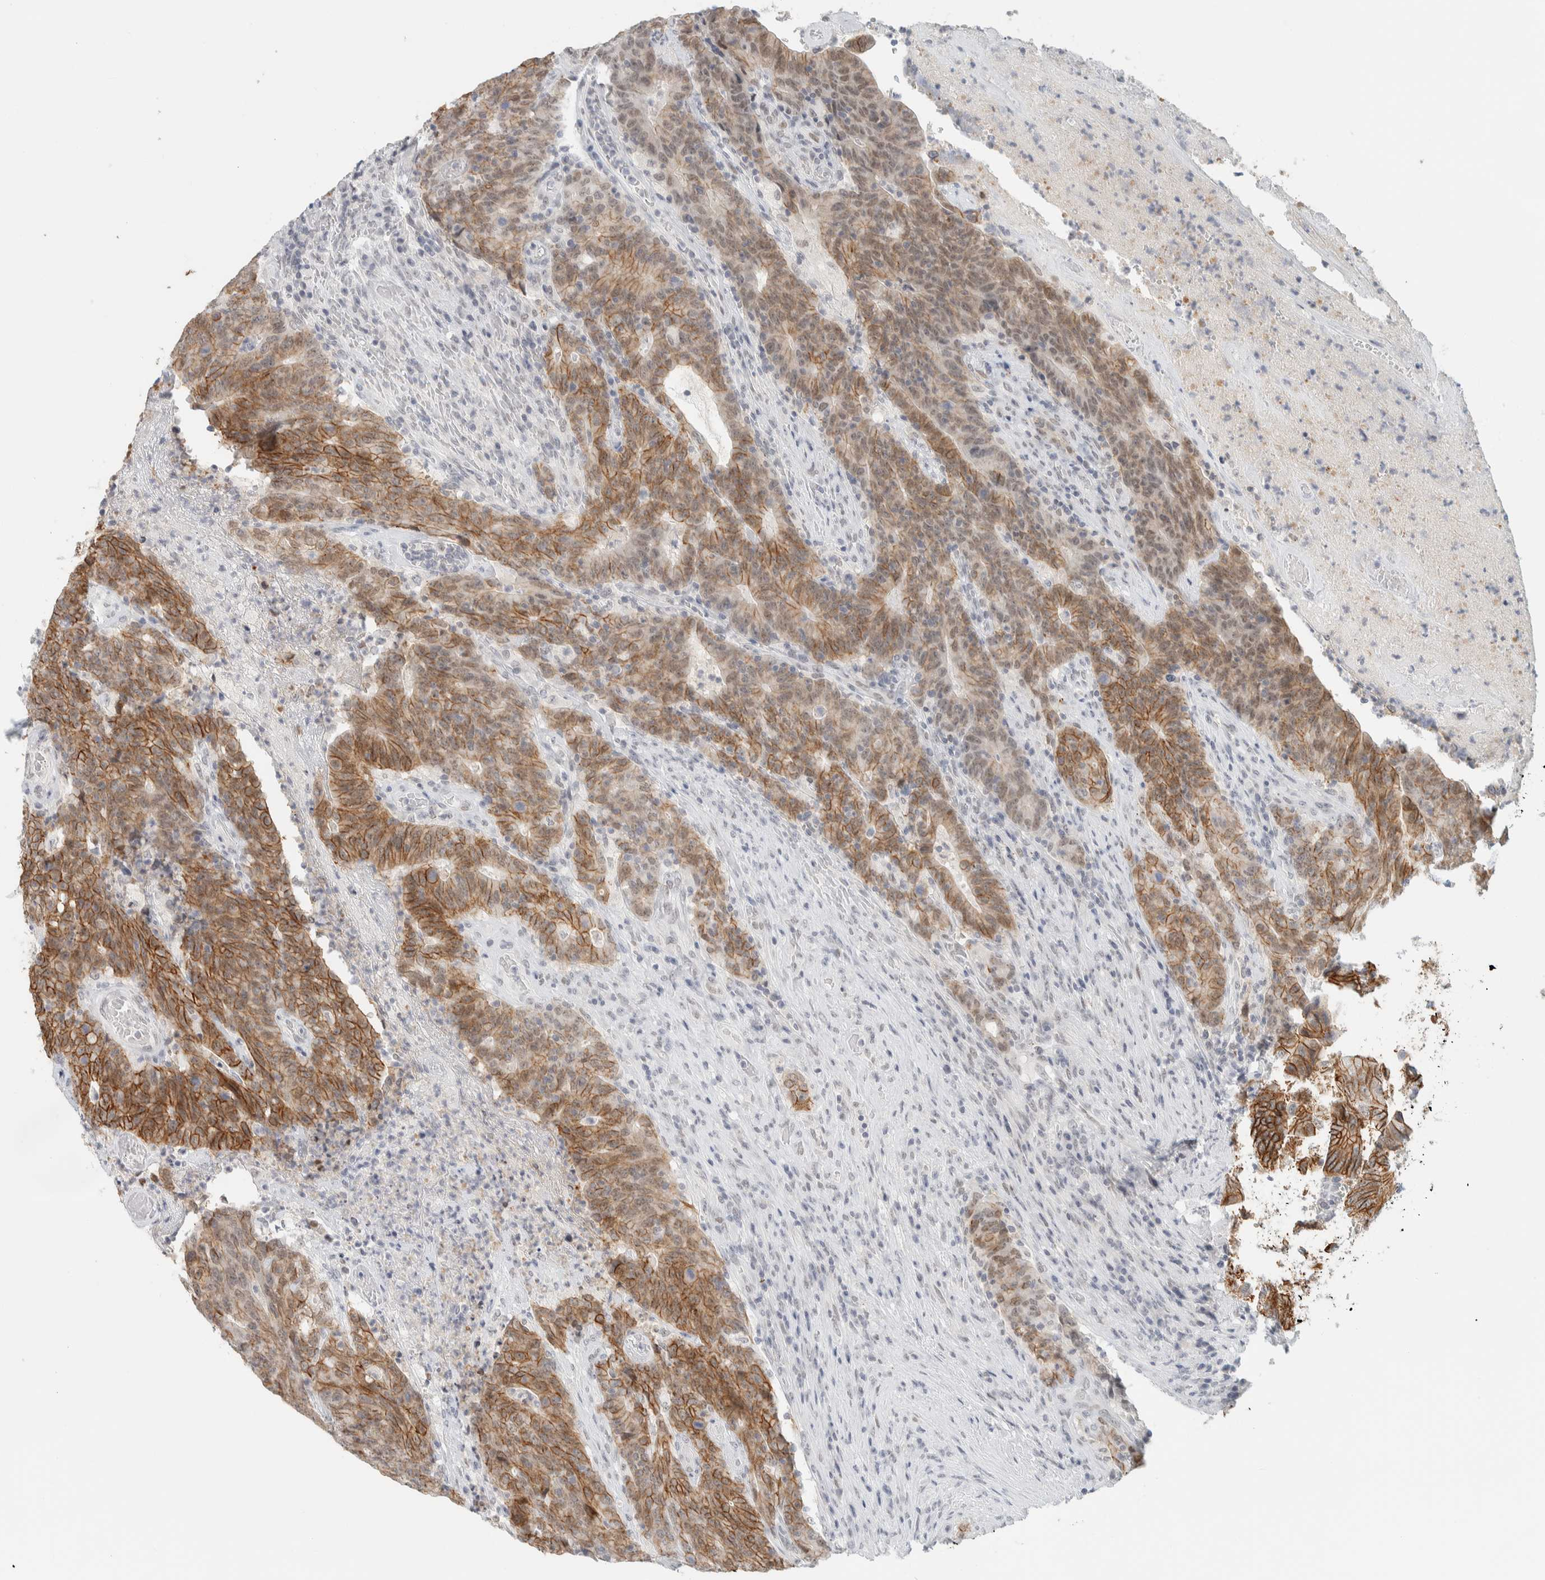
{"staining": {"intensity": "moderate", "quantity": ">75%", "location": "cytoplasmic/membranous"}, "tissue": "colorectal cancer", "cell_type": "Tumor cells", "image_type": "cancer", "snomed": [{"axis": "morphology", "description": "Normal tissue, NOS"}, {"axis": "morphology", "description": "Adenocarcinoma, NOS"}, {"axis": "topography", "description": "Colon"}], "caption": "A brown stain shows moderate cytoplasmic/membranous staining of a protein in colorectal adenocarcinoma tumor cells.", "gene": "CDH17", "patient": {"sex": "female", "age": 75}}